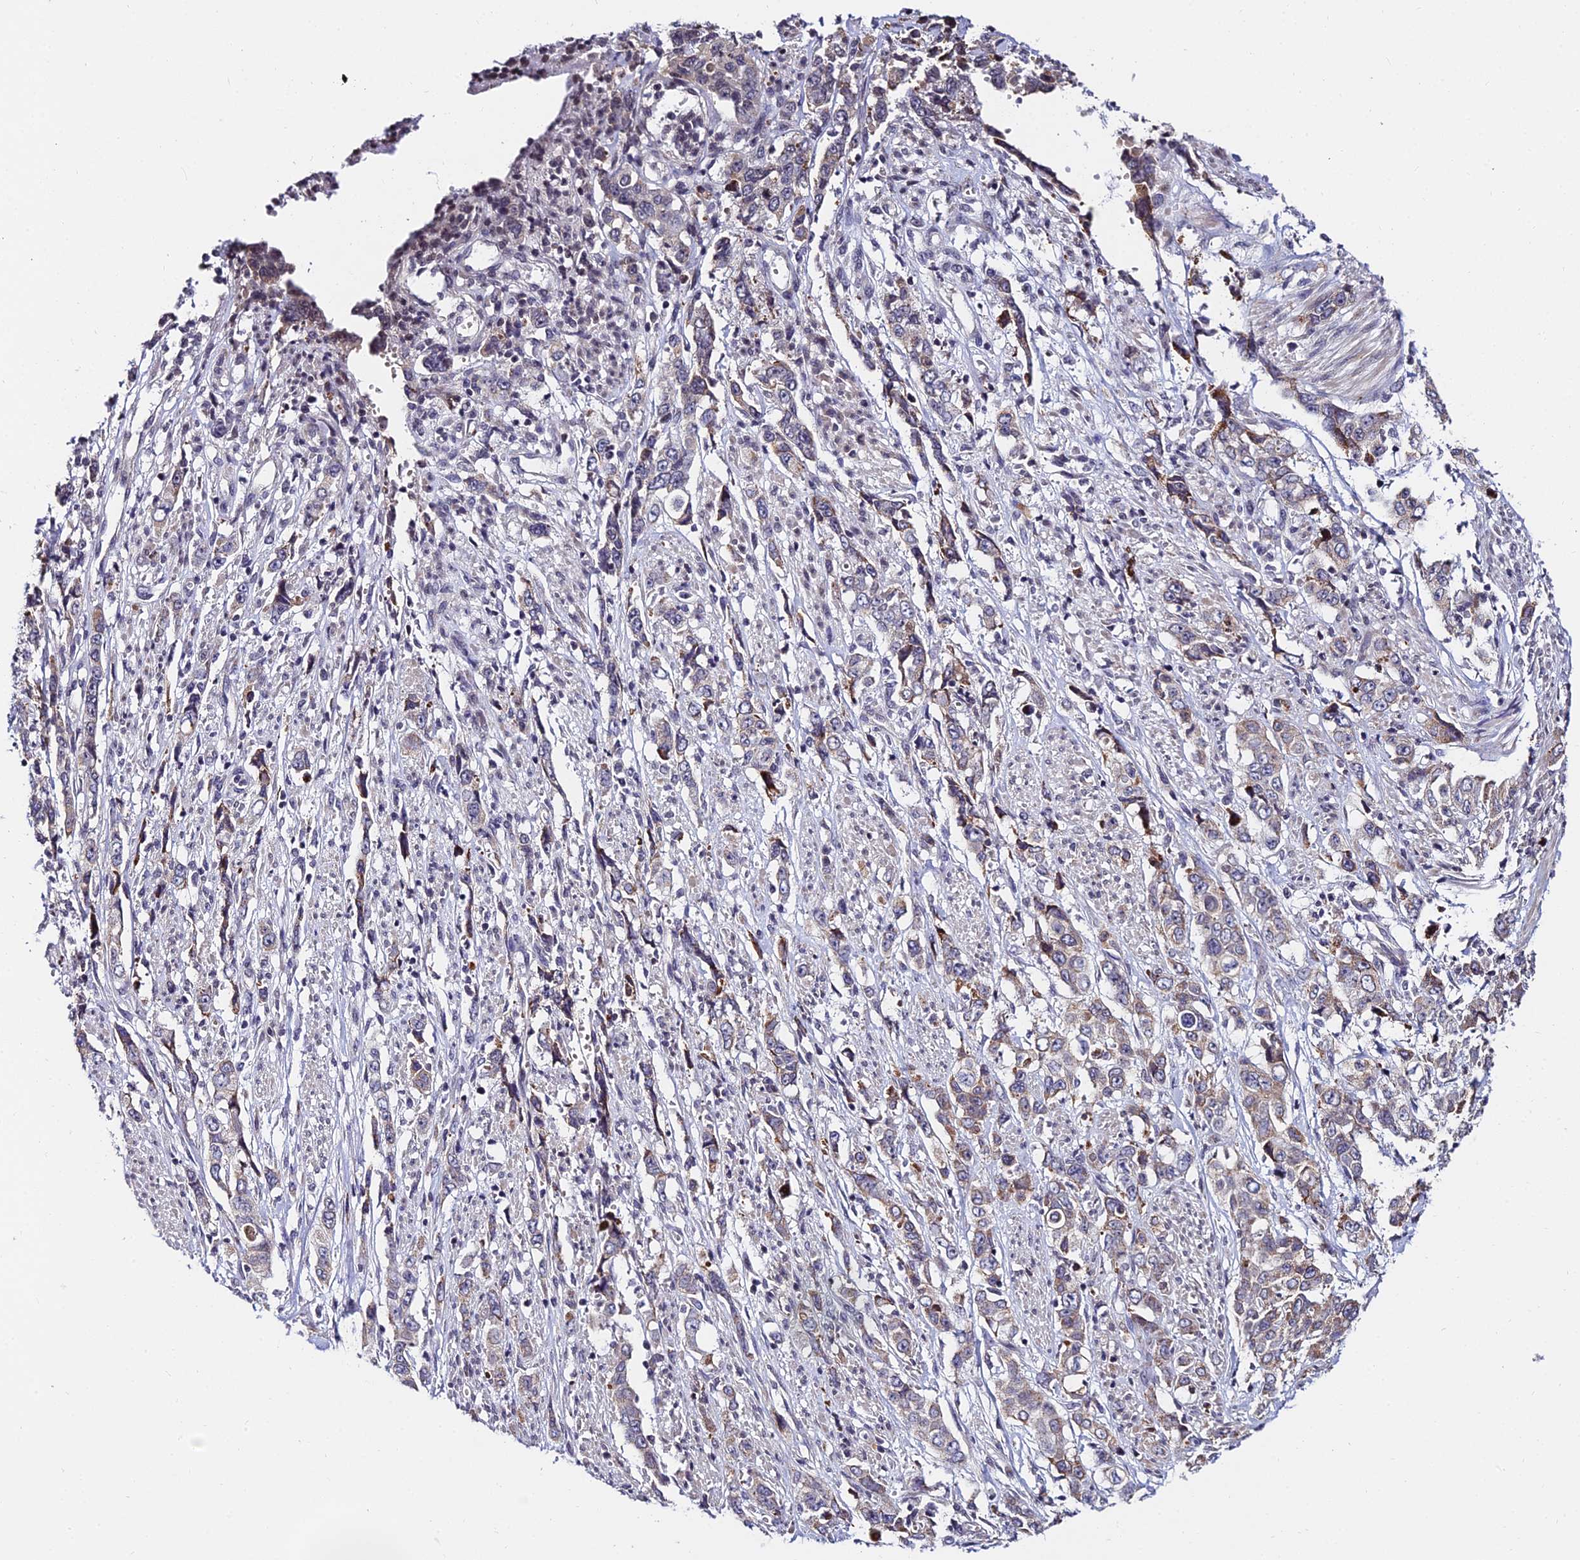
{"staining": {"intensity": "weak", "quantity": "25%-75%", "location": "cytoplasmic/membranous"}, "tissue": "stomach cancer", "cell_type": "Tumor cells", "image_type": "cancer", "snomed": [{"axis": "morphology", "description": "Adenocarcinoma, NOS"}, {"axis": "topography", "description": "Stomach, upper"}], "caption": "Immunohistochemistry (IHC) photomicrograph of neoplastic tissue: human stomach cancer stained using immunohistochemistry shows low levels of weak protein expression localized specifically in the cytoplasmic/membranous of tumor cells, appearing as a cytoplasmic/membranous brown color.", "gene": "CDNF", "patient": {"sex": "male", "age": 62}}